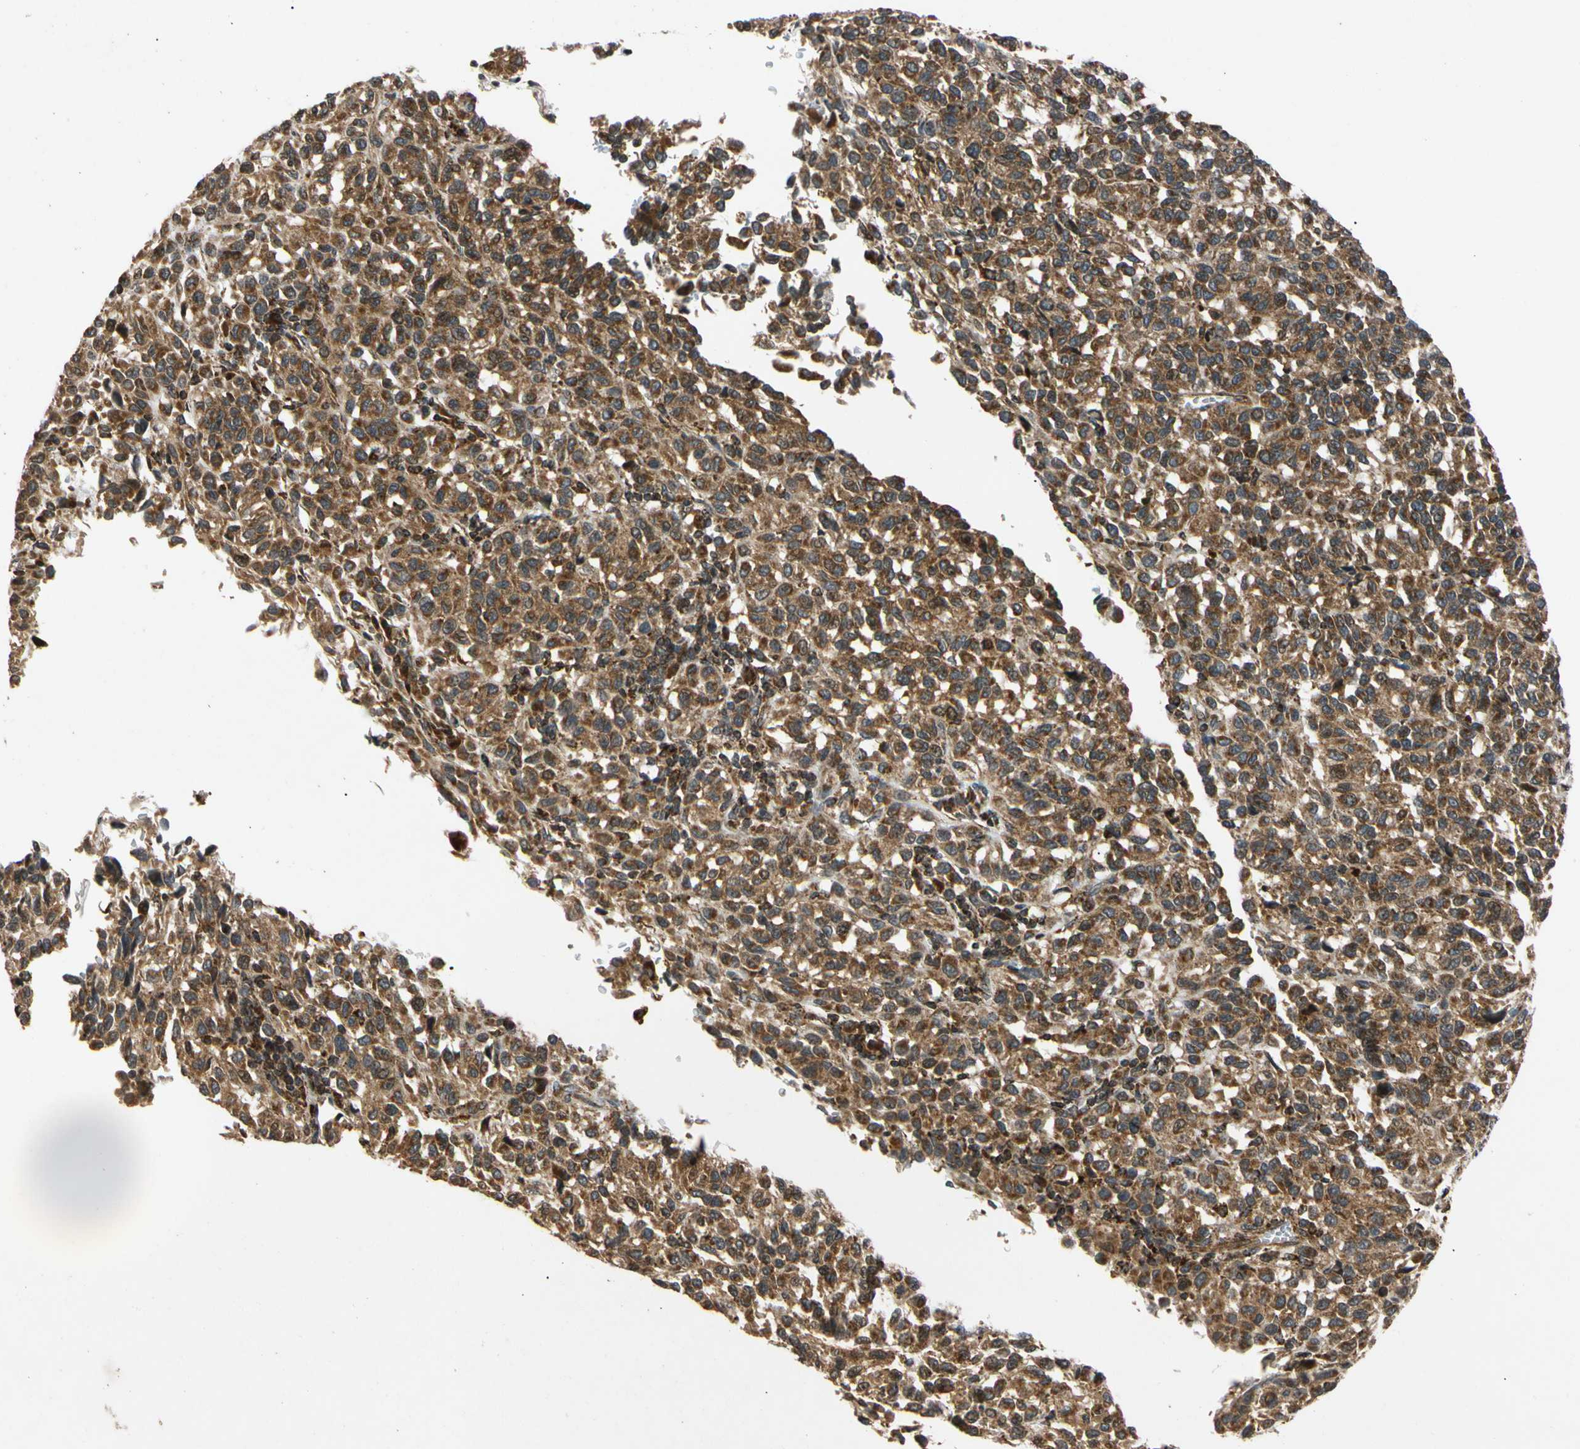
{"staining": {"intensity": "strong", "quantity": ">75%", "location": "cytoplasmic/membranous"}, "tissue": "melanoma", "cell_type": "Tumor cells", "image_type": "cancer", "snomed": [{"axis": "morphology", "description": "Malignant melanoma, Metastatic site"}, {"axis": "topography", "description": "Lung"}], "caption": "The immunohistochemical stain shows strong cytoplasmic/membranous expression in tumor cells of melanoma tissue.", "gene": "MRPS22", "patient": {"sex": "male", "age": 64}}